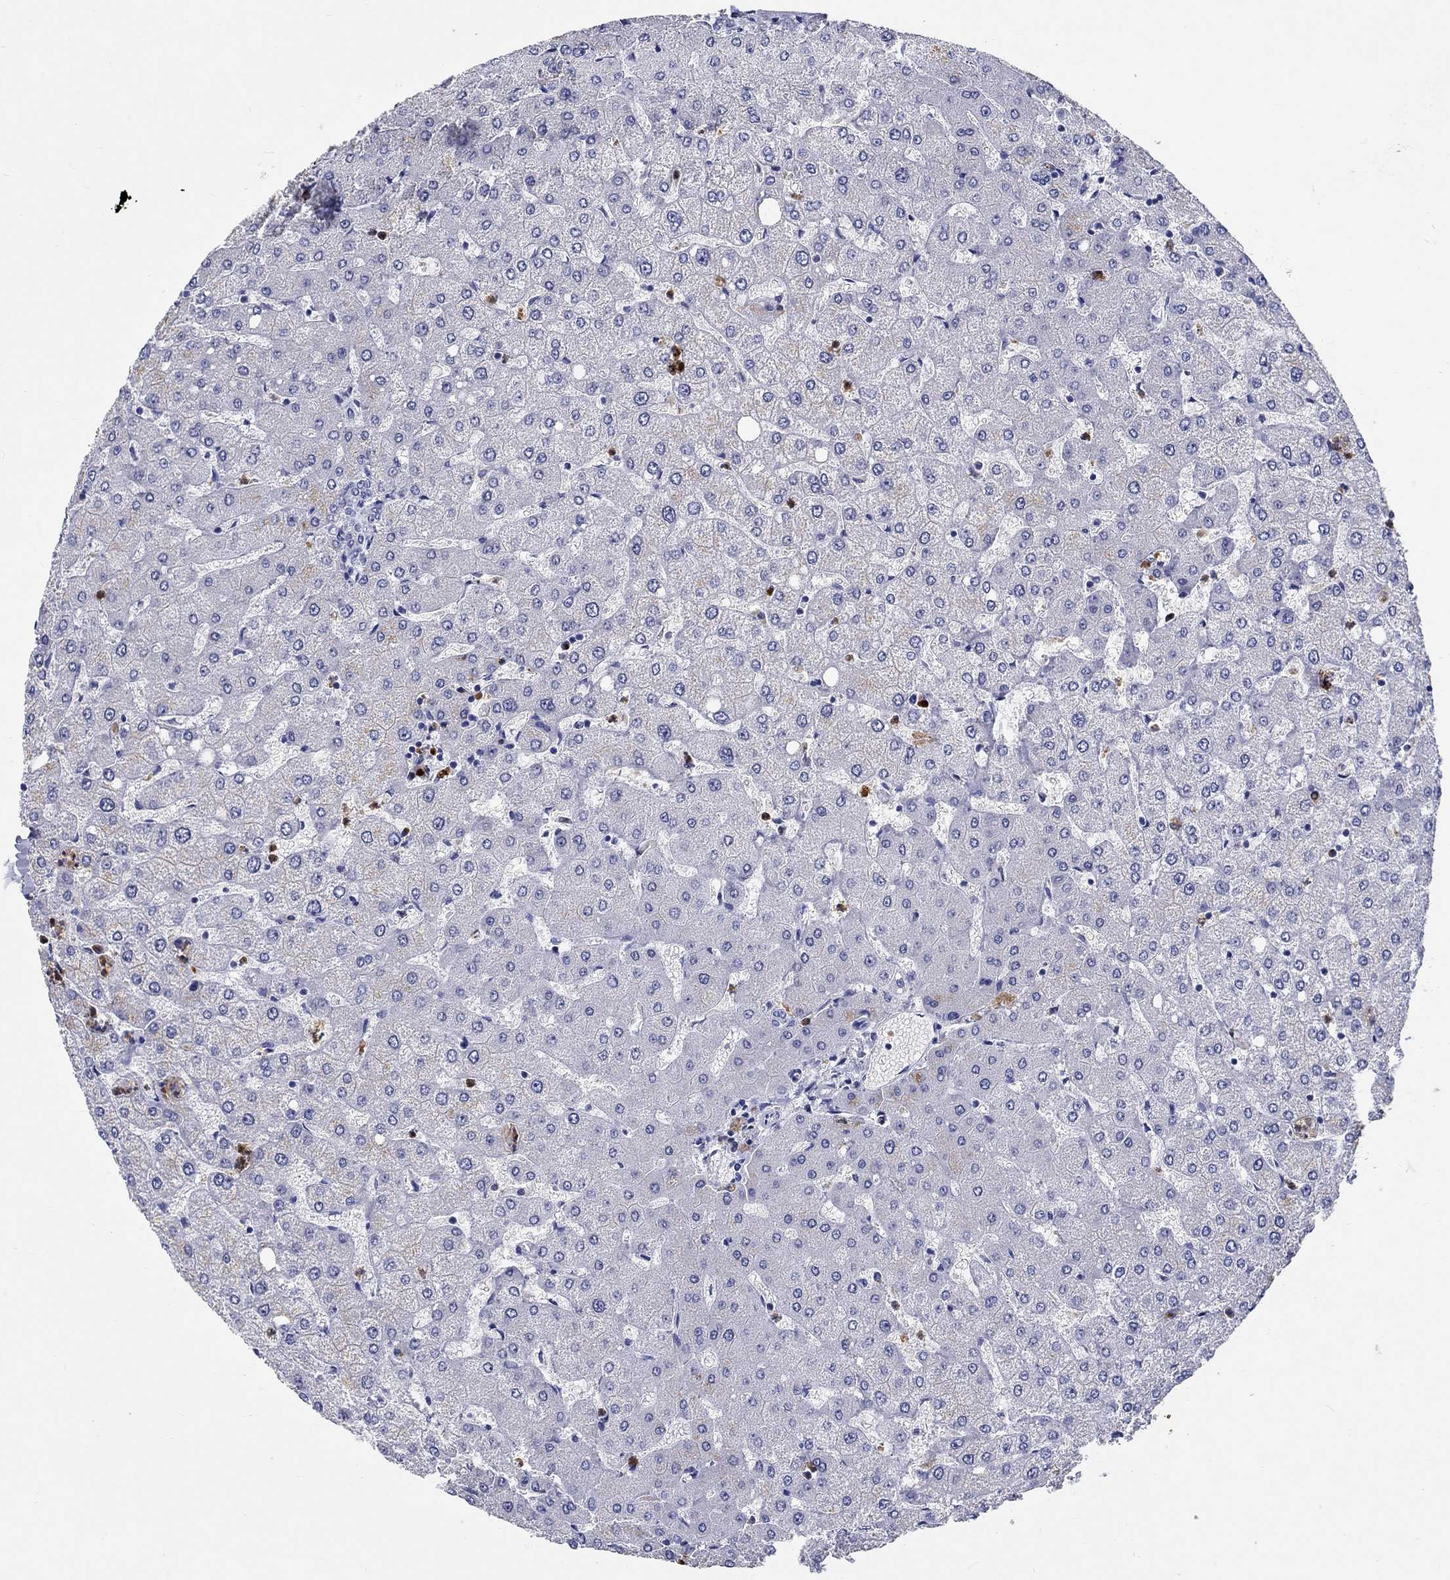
{"staining": {"intensity": "negative", "quantity": "none", "location": "none"}, "tissue": "liver", "cell_type": "Cholangiocytes", "image_type": "normal", "snomed": [{"axis": "morphology", "description": "Normal tissue, NOS"}, {"axis": "topography", "description": "Liver"}], "caption": "This is an immunohistochemistry histopathology image of unremarkable human liver. There is no positivity in cholangiocytes.", "gene": "EPX", "patient": {"sex": "female", "age": 54}}